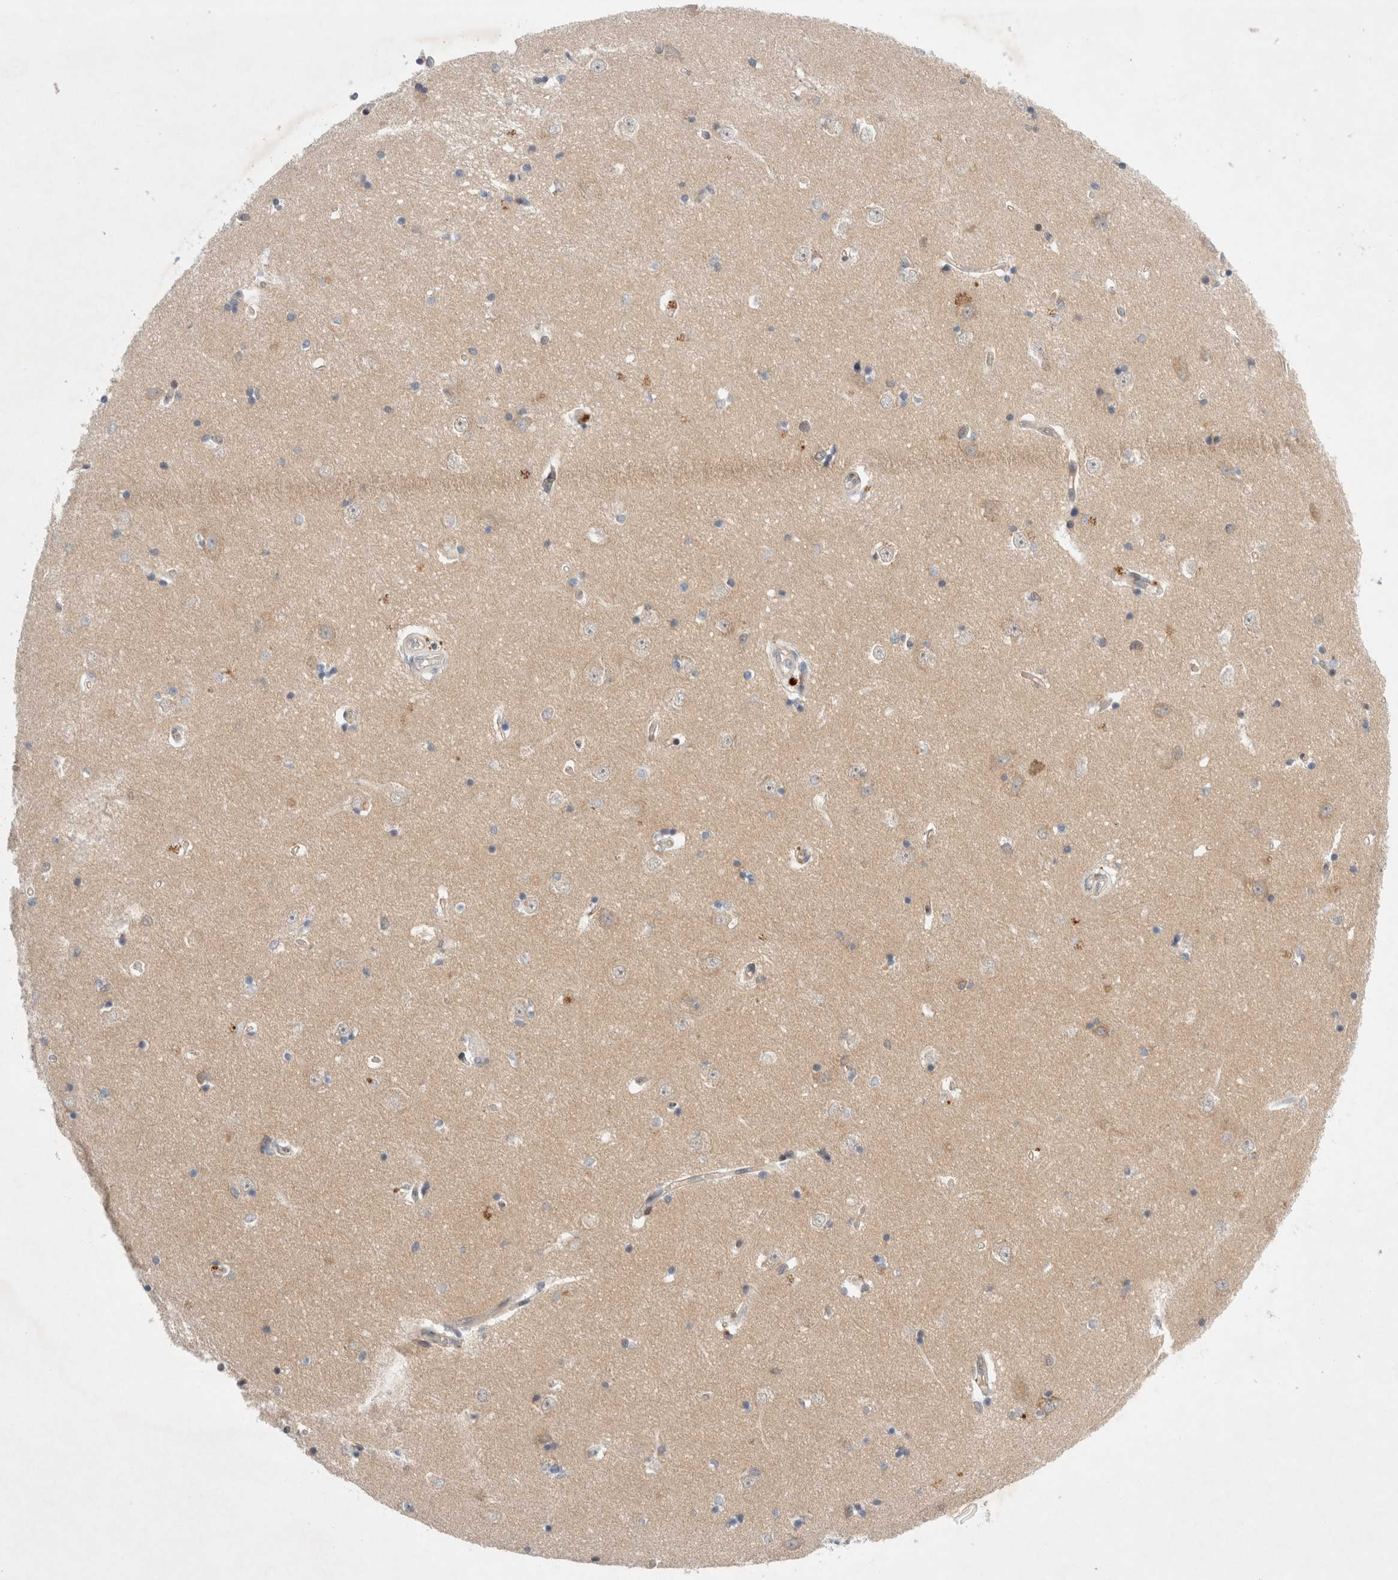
{"staining": {"intensity": "weak", "quantity": "<25%", "location": "cytoplasmic/membranous"}, "tissue": "hippocampus", "cell_type": "Glial cells", "image_type": "normal", "snomed": [{"axis": "morphology", "description": "Normal tissue, NOS"}, {"axis": "topography", "description": "Hippocampus"}], "caption": "Immunohistochemistry image of normal hippocampus: hippocampus stained with DAB shows no significant protein positivity in glial cells.", "gene": "WIPF2", "patient": {"sex": "male", "age": 45}}